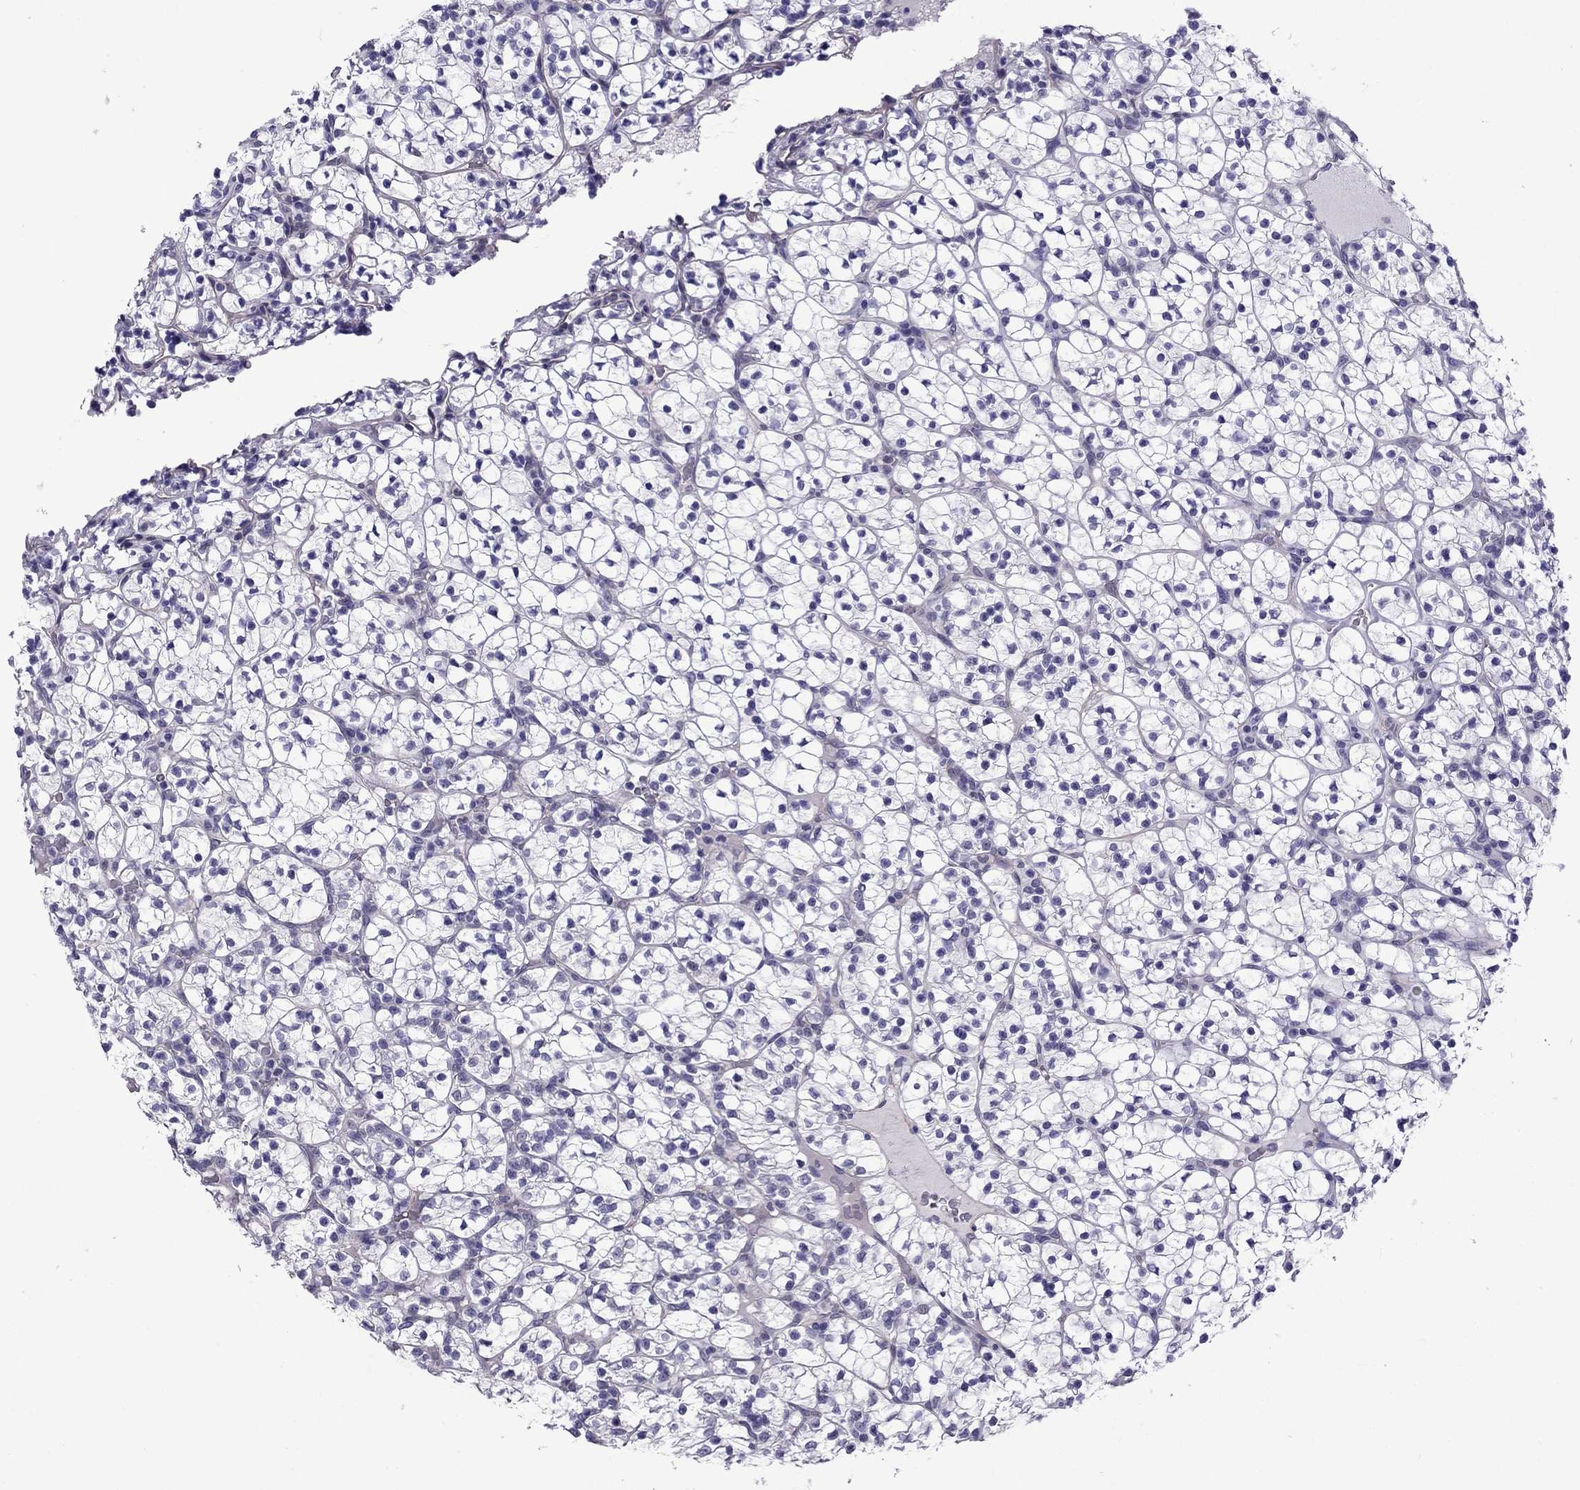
{"staining": {"intensity": "negative", "quantity": "none", "location": "none"}, "tissue": "renal cancer", "cell_type": "Tumor cells", "image_type": "cancer", "snomed": [{"axis": "morphology", "description": "Adenocarcinoma, NOS"}, {"axis": "topography", "description": "Kidney"}], "caption": "A high-resolution image shows immunohistochemistry staining of renal cancer, which exhibits no significant staining in tumor cells. (DAB (3,3'-diaminobenzidine) IHC with hematoxylin counter stain).", "gene": "CHRNA5", "patient": {"sex": "female", "age": 89}}